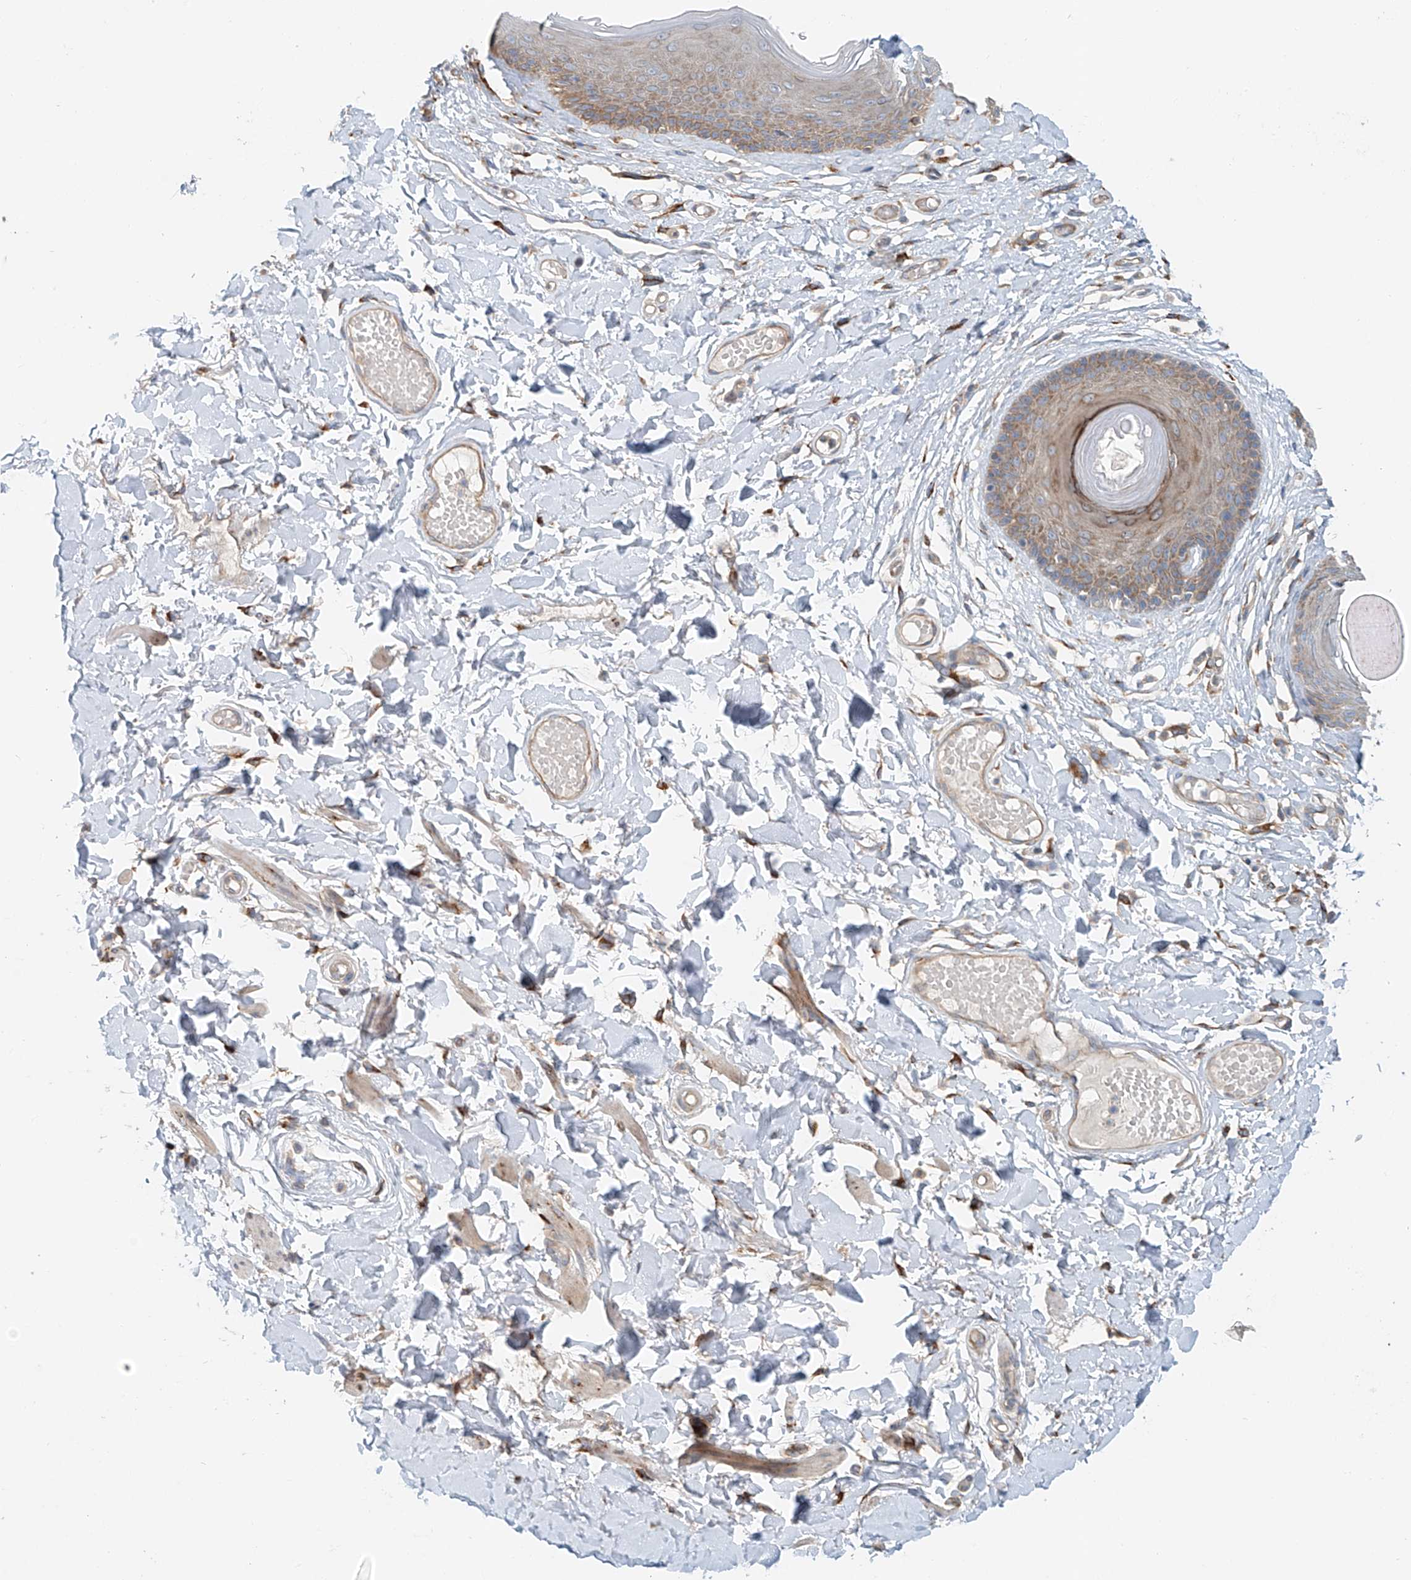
{"staining": {"intensity": "moderate", "quantity": "25%-75%", "location": "cytoplasmic/membranous"}, "tissue": "skin", "cell_type": "Epidermal cells", "image_type": "normal", "snomed": [{"axis": "morphology", "description": "Normal tissue, NOS"}, {"axis": "topography", "description": "Vulva"}], "caption": "Epidermal cells display moderate cytoplasmic/membranous staining in approximately 25%-75% of cells in benign skin.", "gene": "SNAP29", "patient": {"sex": "female", "age": 73}}